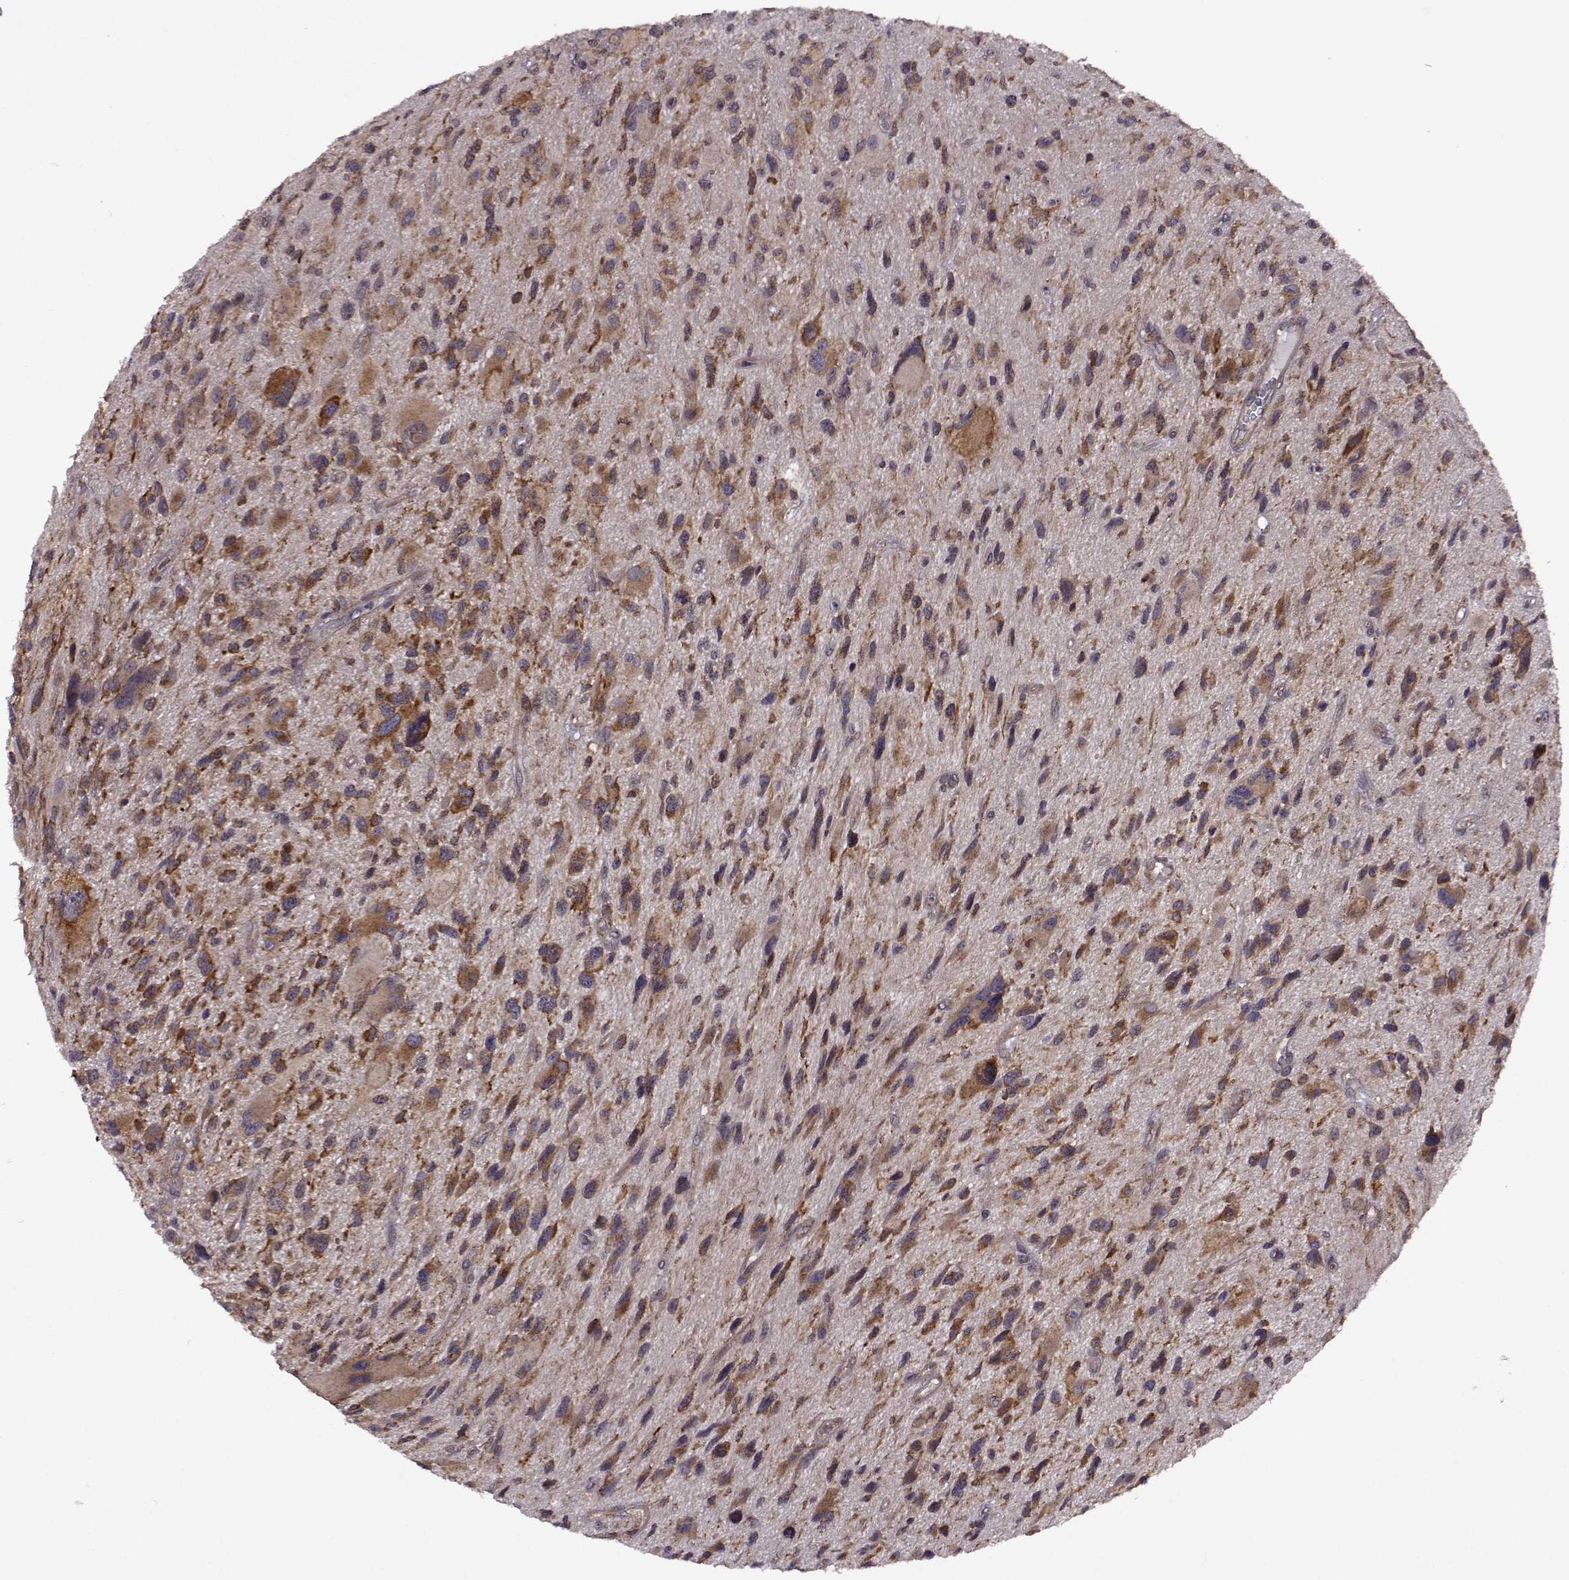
{"staining": {"intensity": "strong", "quantity": ">75%", "location": "cytoplasmic/membranous"}, "tissue": "glioma", "cell_type": "Tumor cells", "image_type": "cancer", "snomed": [{"axis": "morphology", "description": "Glioma, malignant, NOS"}, {"axis": "morphology", "description": "Glioma, malignant, High grade"}, {"axis": "topography", "description": "Brain"}], "caption": "Tumor cells exhibit high levels of strong cytoplasmic/membranous staining in about >75% of cells in glioma.", "gene": "URI1", "patient": {"sex": "female", "age": 71}}